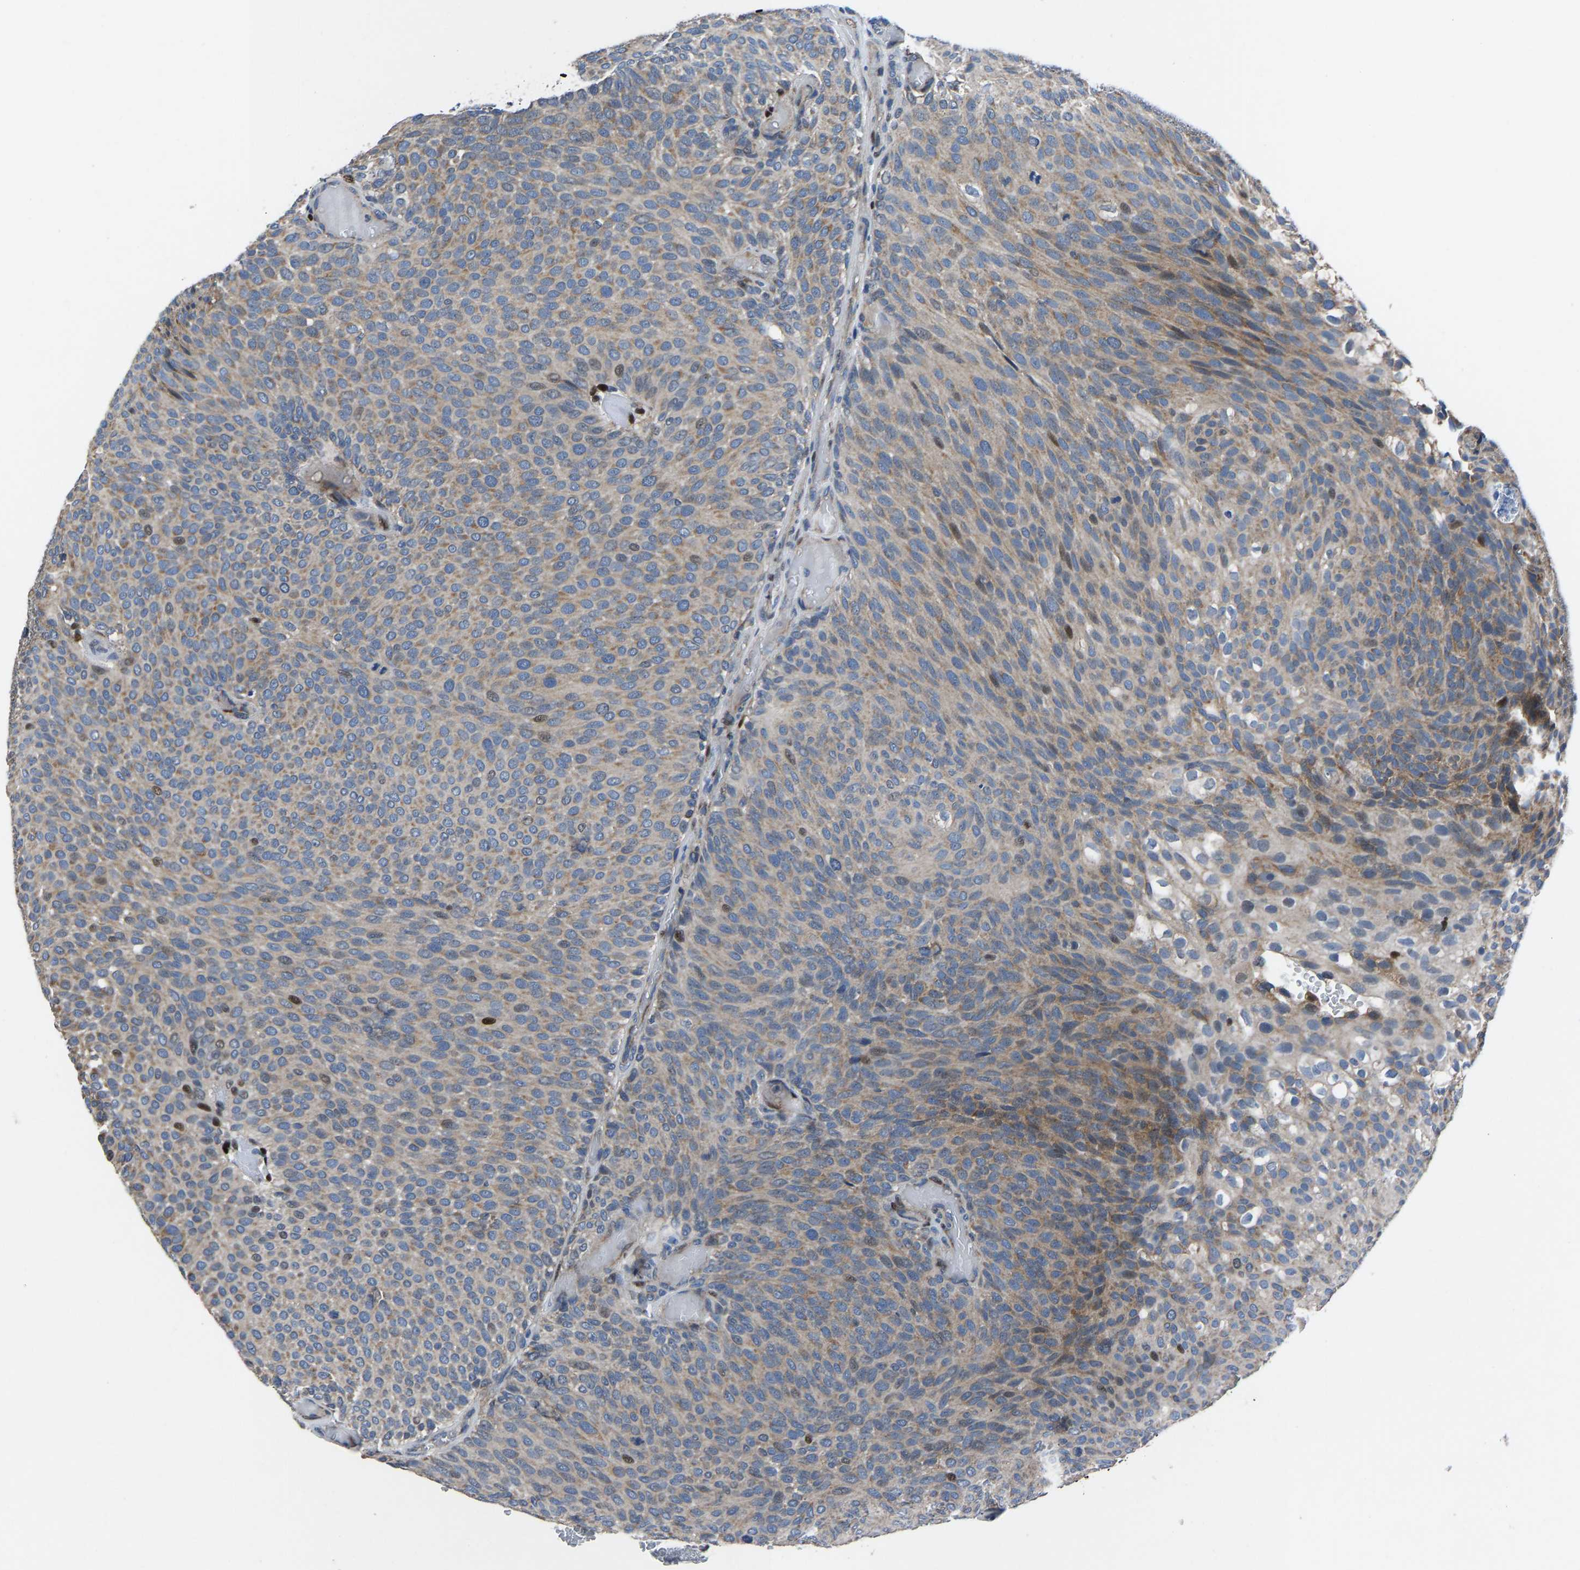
{"staining": {"intensity": "moderate", "quantity": ">75%", "location": "cytoplasmic/membranous"}, "tissue": "urothelial cancer", "cell_type": "Tumor cells", "image_type": "cancer", "snomed": [{"axis": "morphology", "description": "Urothelial carcinoma, Low grade"}, {"axis": "topography", "description": "Urinary bladder"}], "caption": "Immunohistochemistry micrograph of neoplastic tissue: low-grade urothelial carcinoma stained using IHC reveals medium levels of moderate protein expression localized specifically in the cytoplasmic/membranous of tumor cells, appearing as a cytoplasmic/membranous brown color.", "gene": "EGR1", "patient": {"sex": "male", "age": 78}}